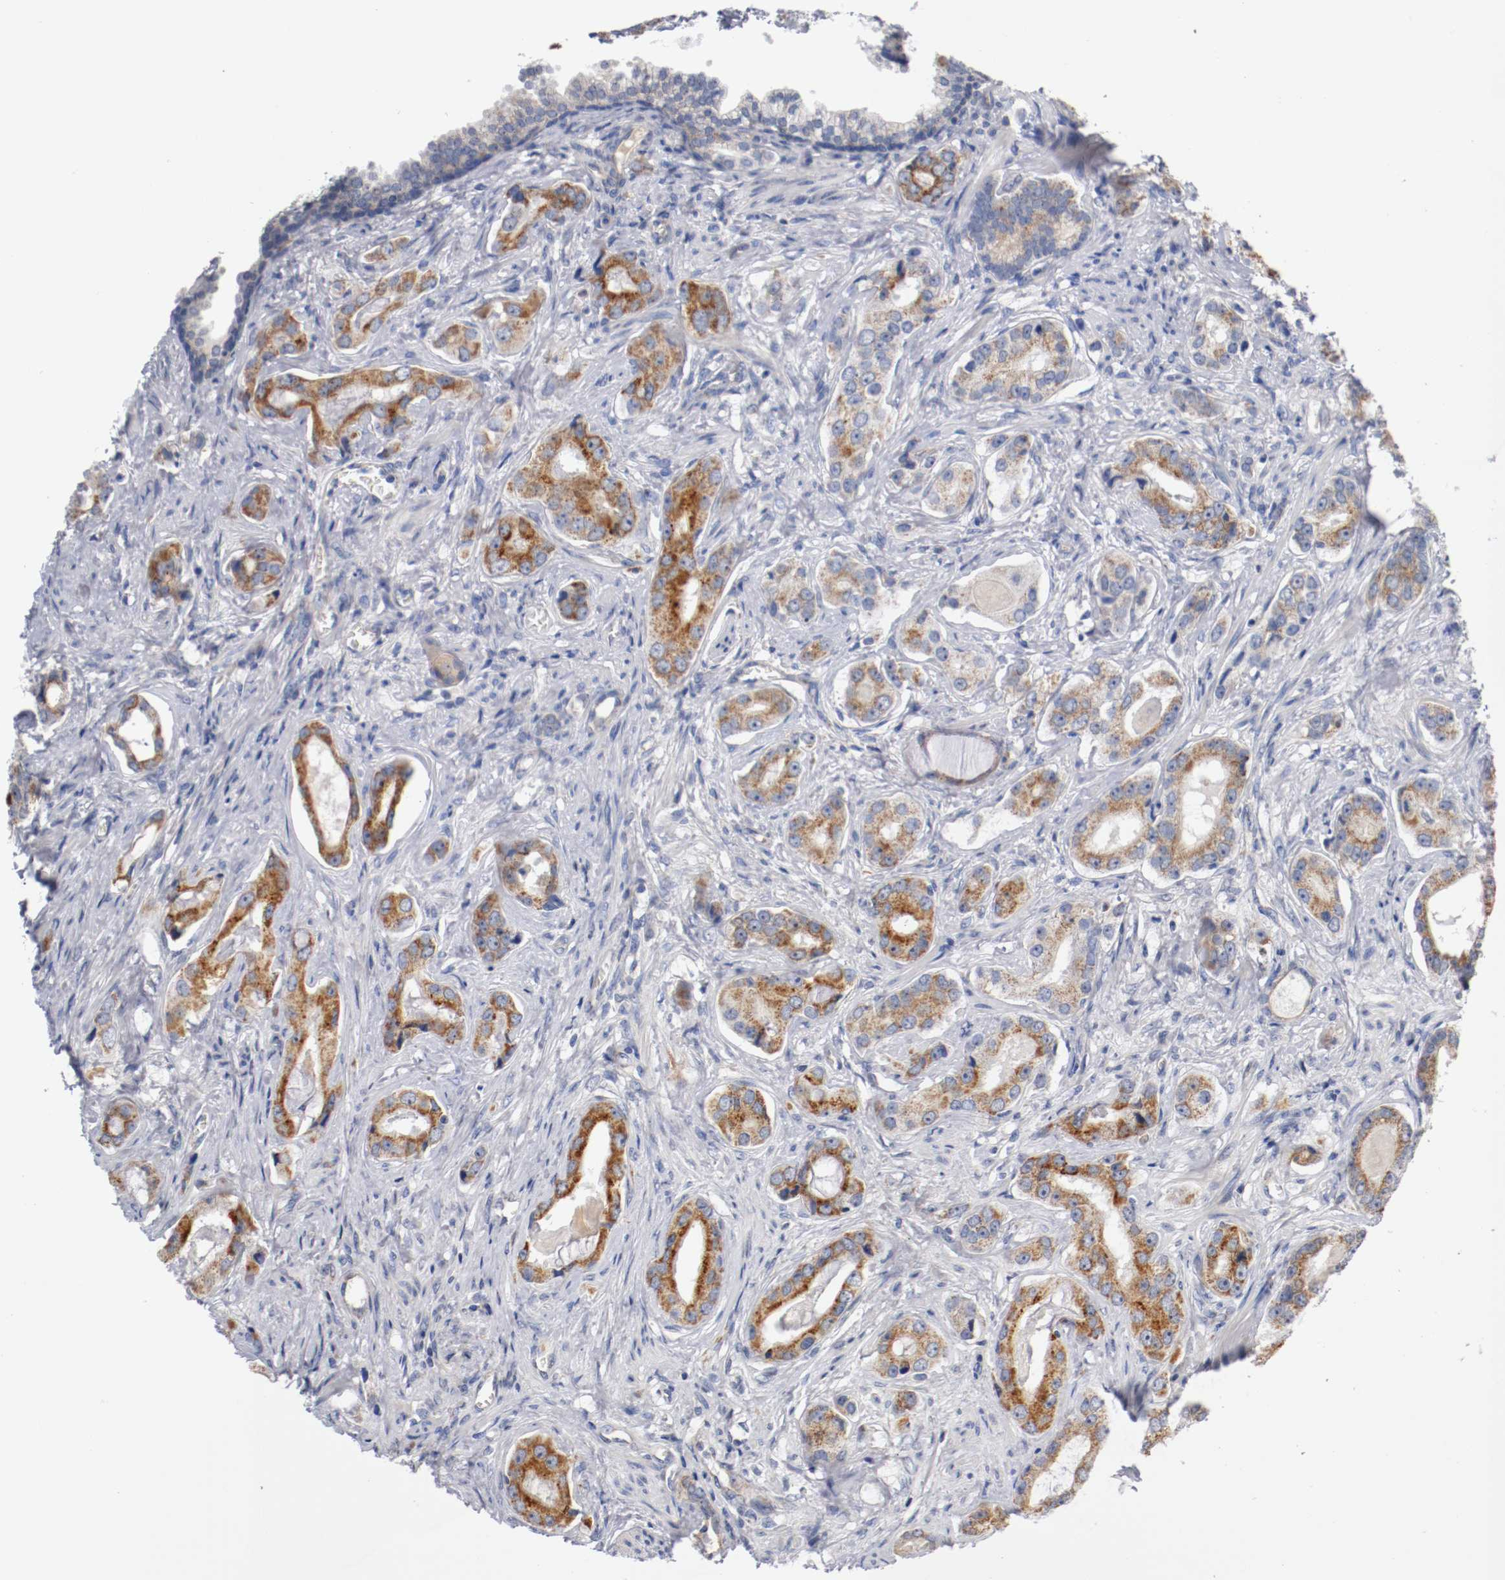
{"staining": {"intensity": "moderate", "quantity": ">75%", "location": "cytoplasmic/membranous"}, "tissue": "prostate cancer", "cell_type": "Tumor cells", "image_type": "cancer", "snomed": [{"axis": "morphology", "description": "Adenocarcinoma, Low grade"}, {"axis": "topography", "description": "Prostate"}], "caption": "Immunohistochemical staining of prostate cancer reveals medium levels of moderate cytoplasmic/membranous protein positivity in approximately >75% of tumor cells.", "gene": "PCSK6", "patient": {"sex": "male", "age": 59}}